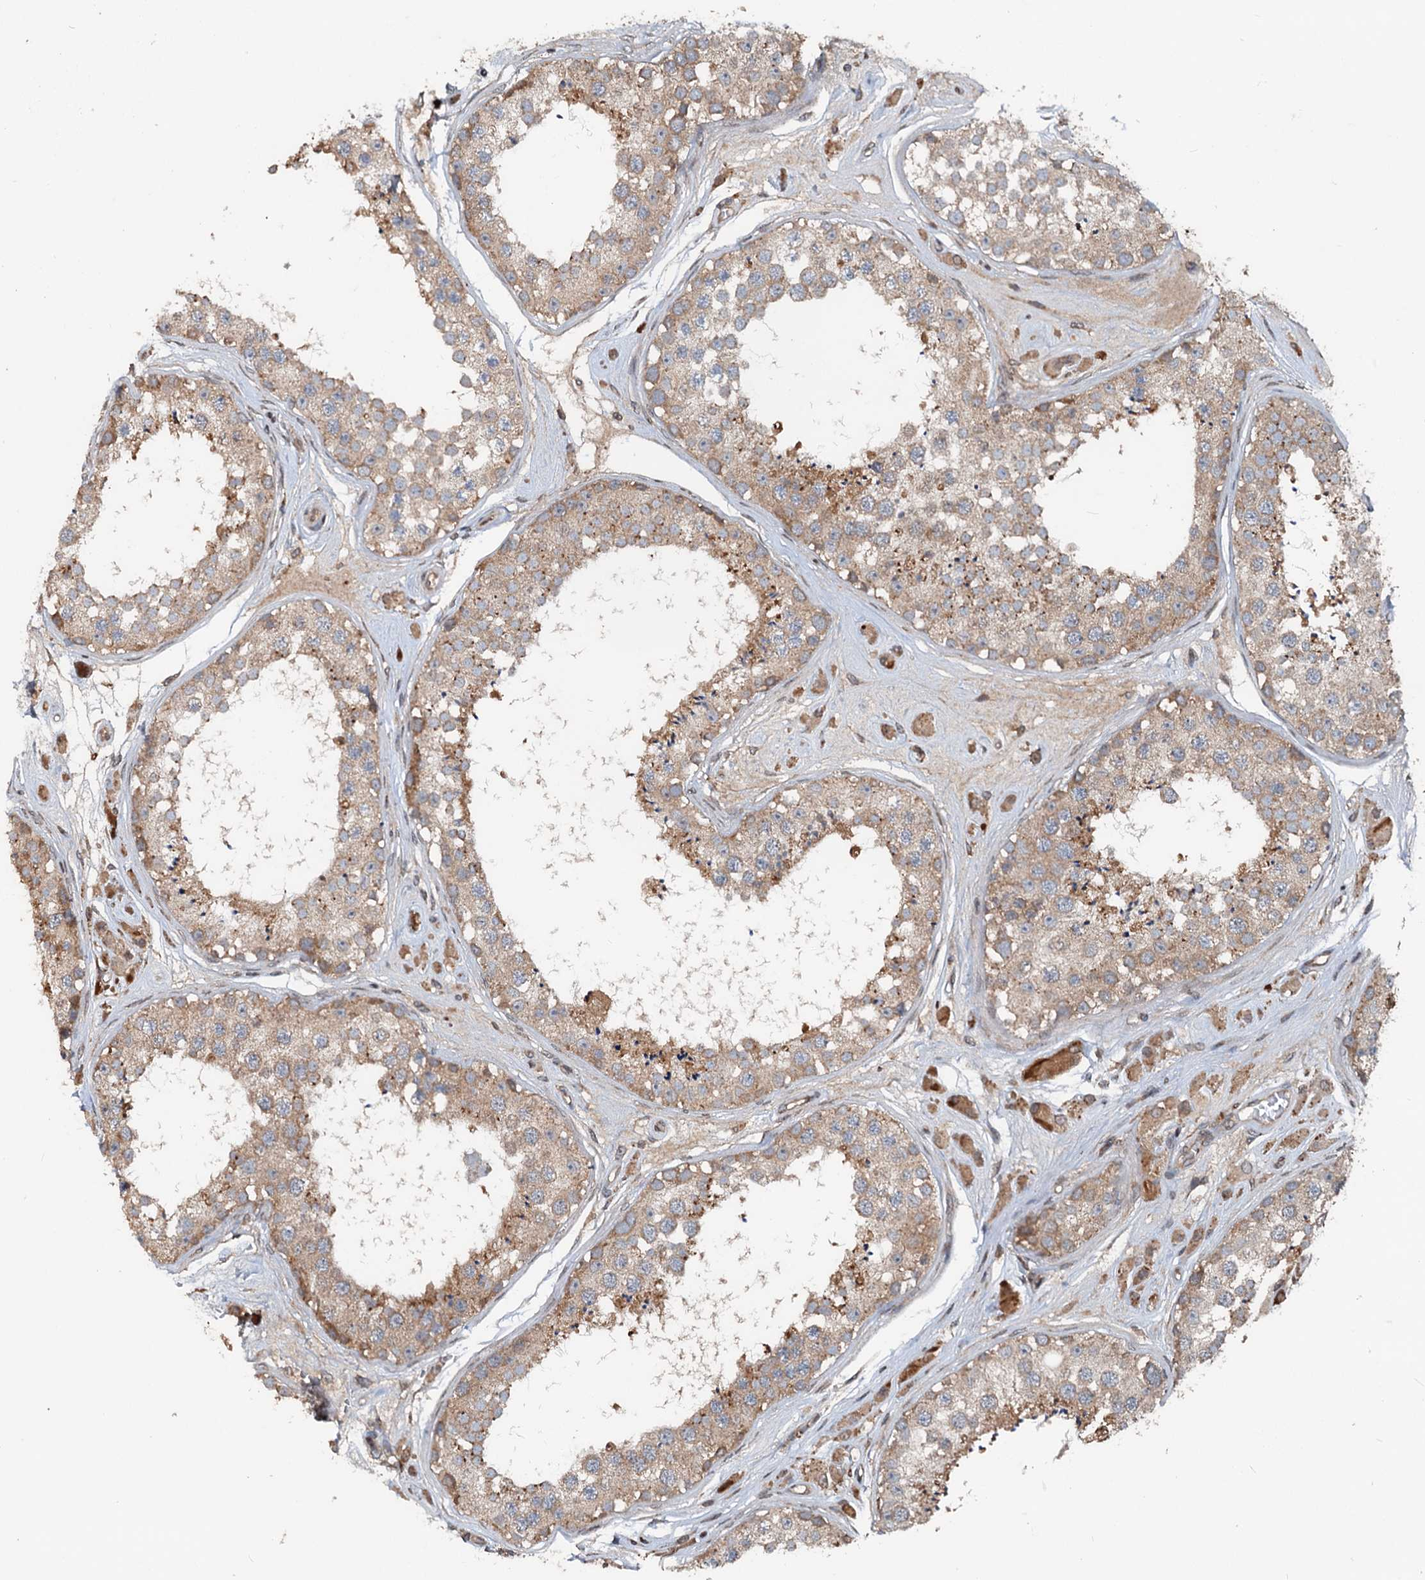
{"staining": {"intensity": "moderate", "quantity": "25%-75%", "location": "cytoplasmic/membranous"}, "tissue": "testis", "cell_type": "Cells in seminiferous ducts", "image_type": "normal", "snomed": [{"axis": "morphology", "description": "Normal tissue, NOS"}, {"axis": "topography", "description": "Testis"}], "caption": "DAB (3,3'-diaminobenzidine) immunohistochemical staining of benign human testis exhibits moderate cytoplasmic/membranous protein expression in approximately 25%-75% of cells in seminiferous ducts. (IHC, brightfield microscopy, high magnification).", "gene": "N4BP2L2", "patient": {"sex": "male", "age": 25}}